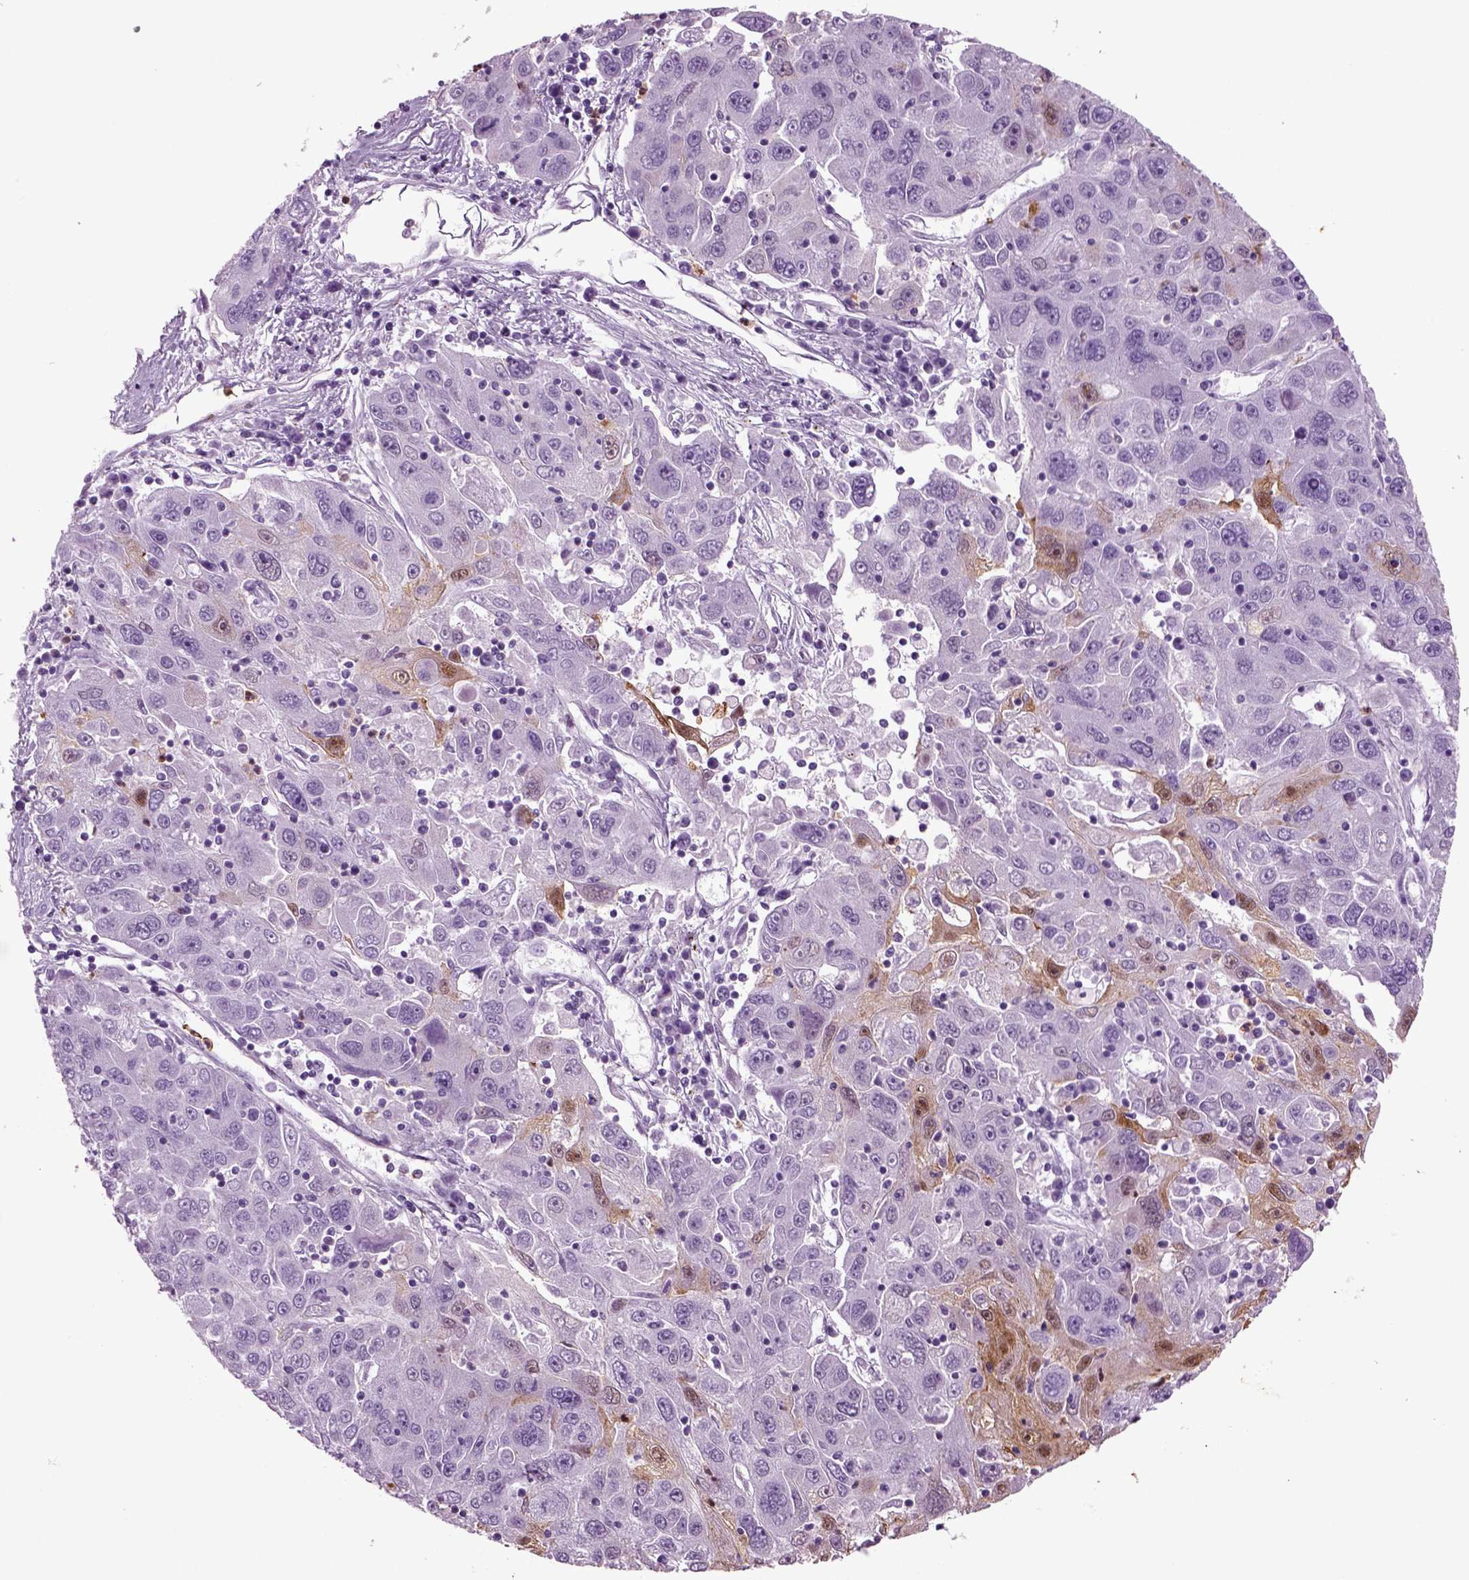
{"staining": {"intensity": "moderate", "quantity": "<25%", "location": "cytoplasmic/membranous"}, "tissue": "stomach cancer", "cell_type": "Tumor cells", "image_type": "cancer", "snomed": [{"axis": "morphology", "description": "Adenocarcinoma, NOS"}, {"axis": "topography", "description": "Stomach"}], "caption": "A histopathology image showing moderate cytoplasmic/membranous expression in about <25% of tumor cells in stomach cancer, as visualized by brown immunohistochemical staining.", "gene": "ACER3", "patient": {"sex": "male", "age": 56}}